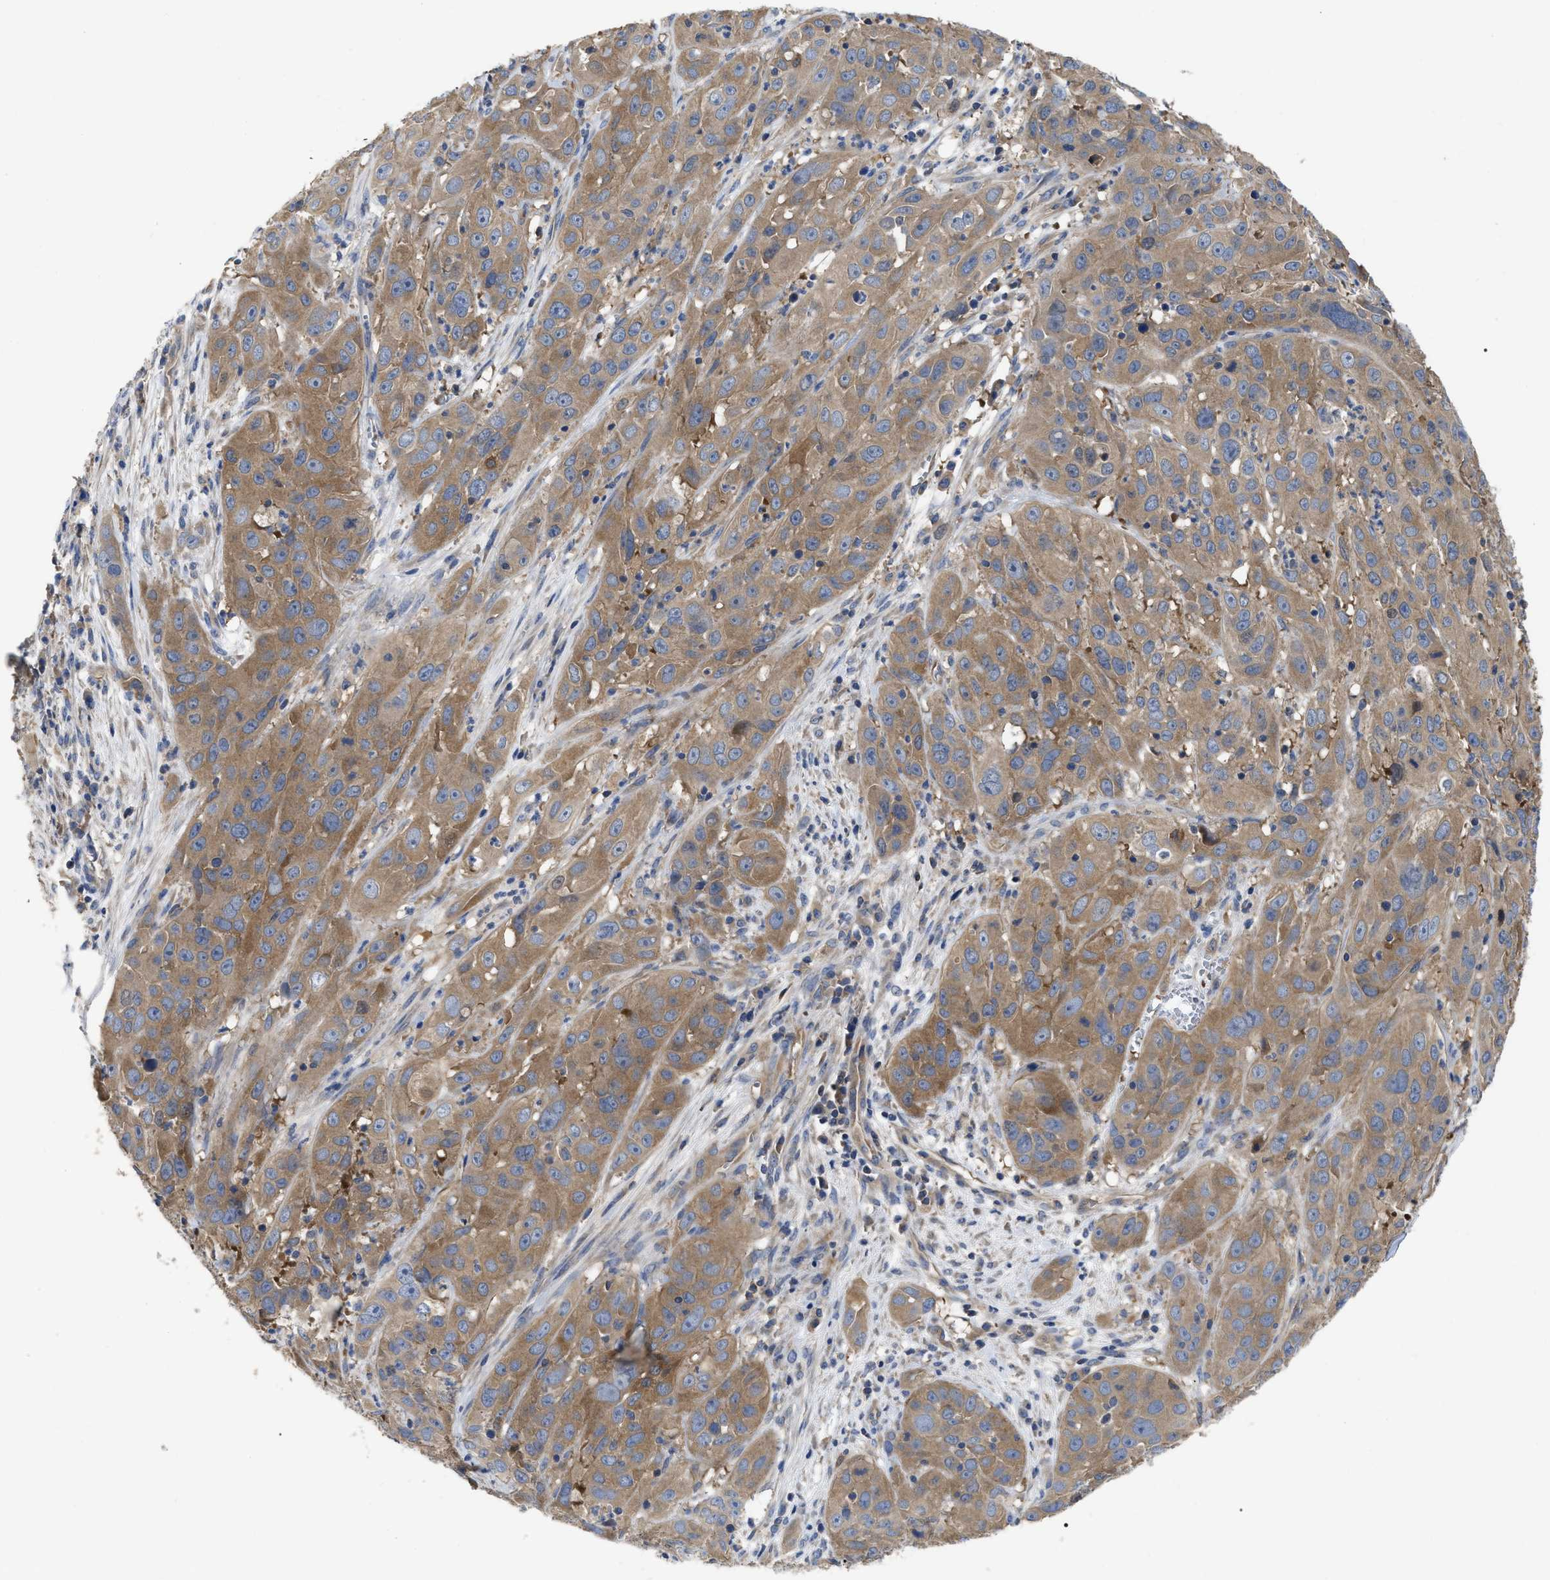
{"staining": {"intensity": "moderate", "quantity": ">75%", "location": "cytoplasmic/membranous"}, "tissue": "cervical cancer", "cell_type": "Tumor cells", "image_type": "cancer", "snomed": [{"axis": "morphology", "description": "Squamous cell carcinoma, NOS"}, {"axis": "topography", "description": "Cervix"}], "caption": "Moderate cytoplasmic/membranous positivity is seen in approximately >75% of tumor cells in cervical cancer (squamous cell carcinoma).", "gene": "RAP1GDS1", "patient": {"sex": "female", "age": 32}}